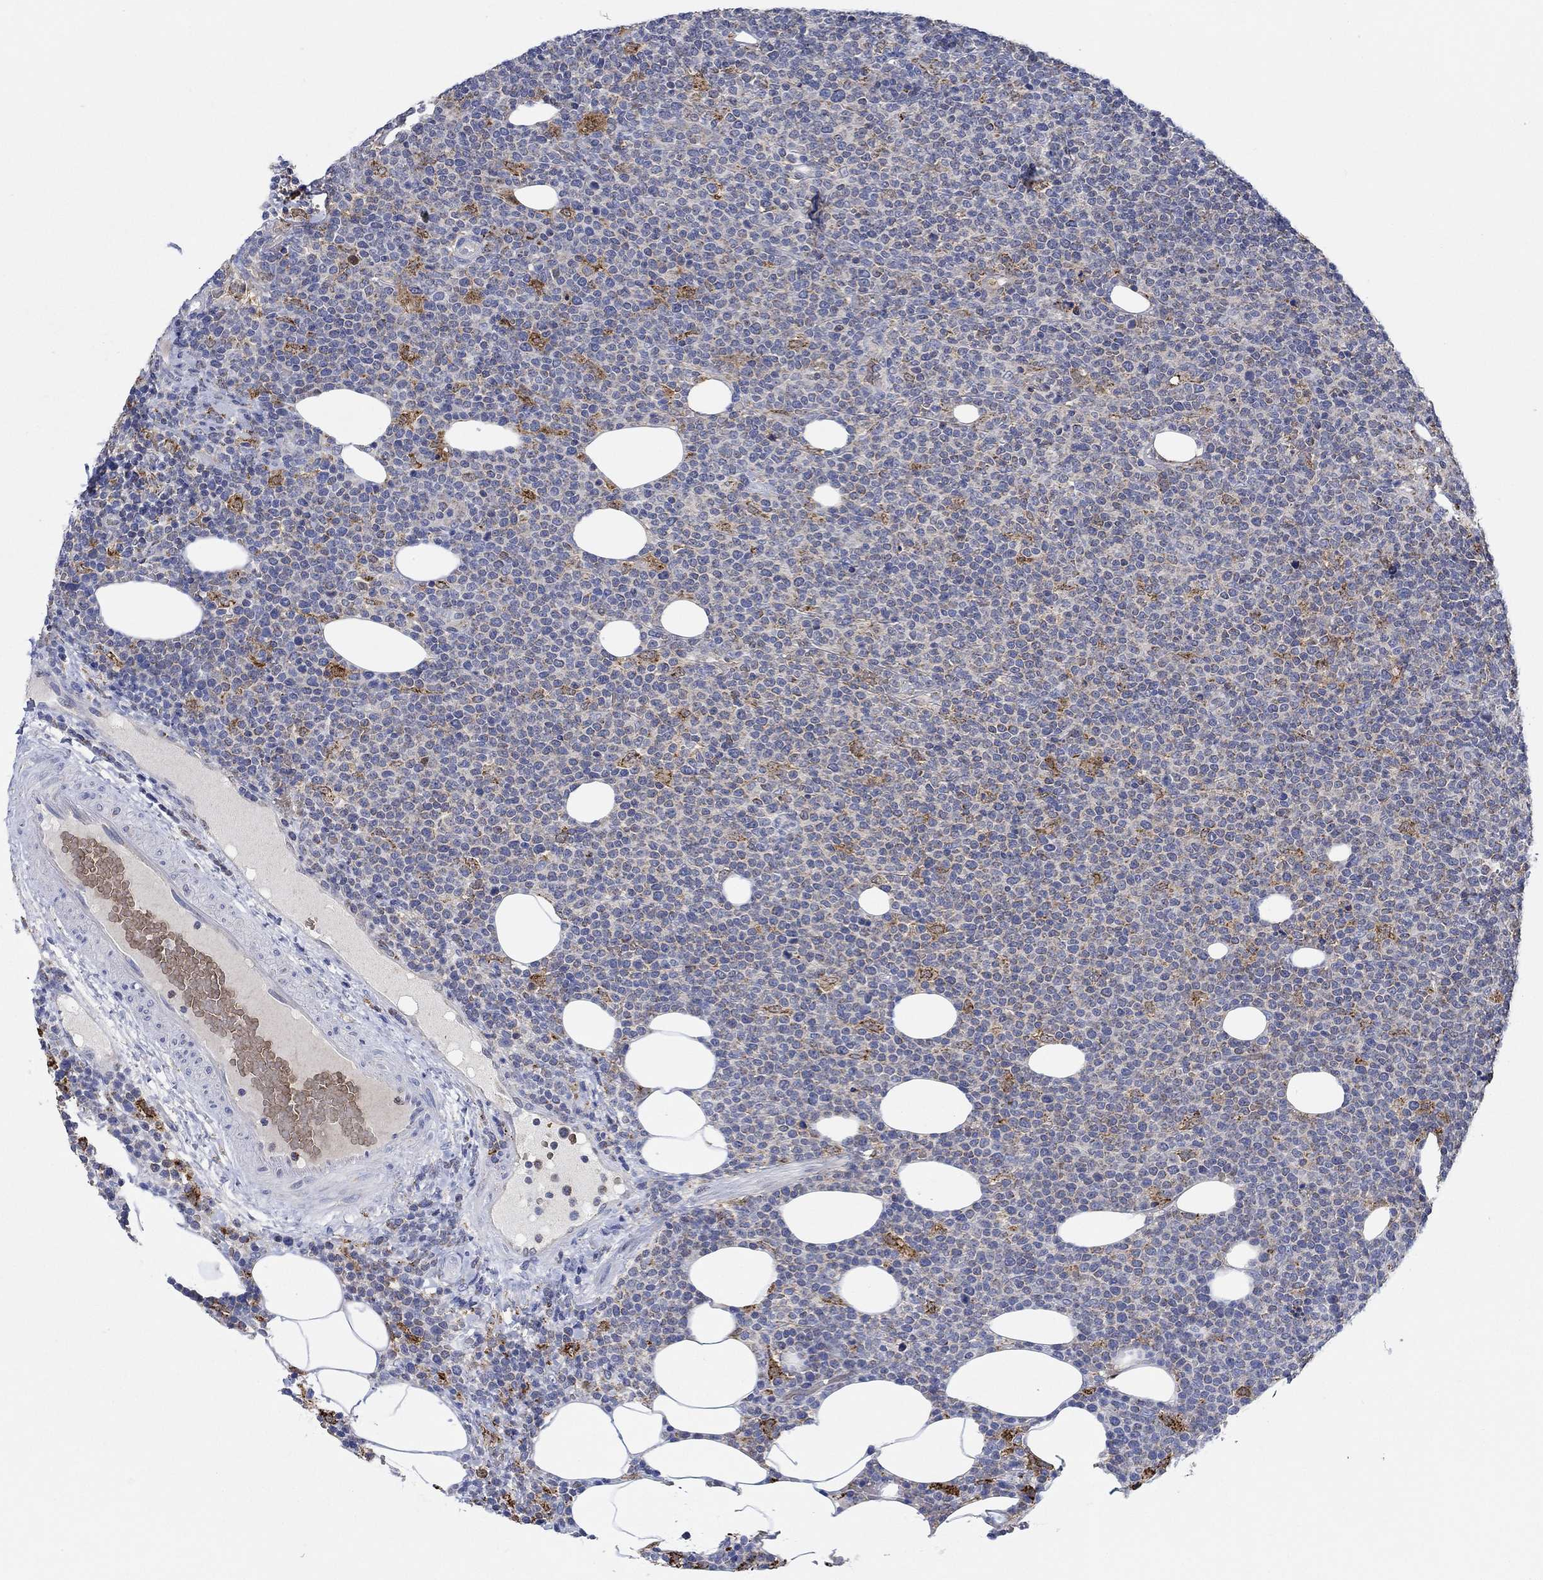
{"staining": {"intensity": "negative", "quantity": "none", "location": "none"}, "tissue": "lymphoma", "cell_type": "Tumor cells", "image_type": "cancer", "snomed": [{"axis": "morphology", "description": "Malignant lymphoma, non-Hodgkin's type, High grade"}, {"axis": "topography", "description": "Lymph node"}], "caption": "The histopathology image reveals no significant positivity in tumor cells of high-grade malignant lymphoma, non-Hodgkin's type.", "gene": "MPP1", "patient": {"sex": "male", "age": 61}}